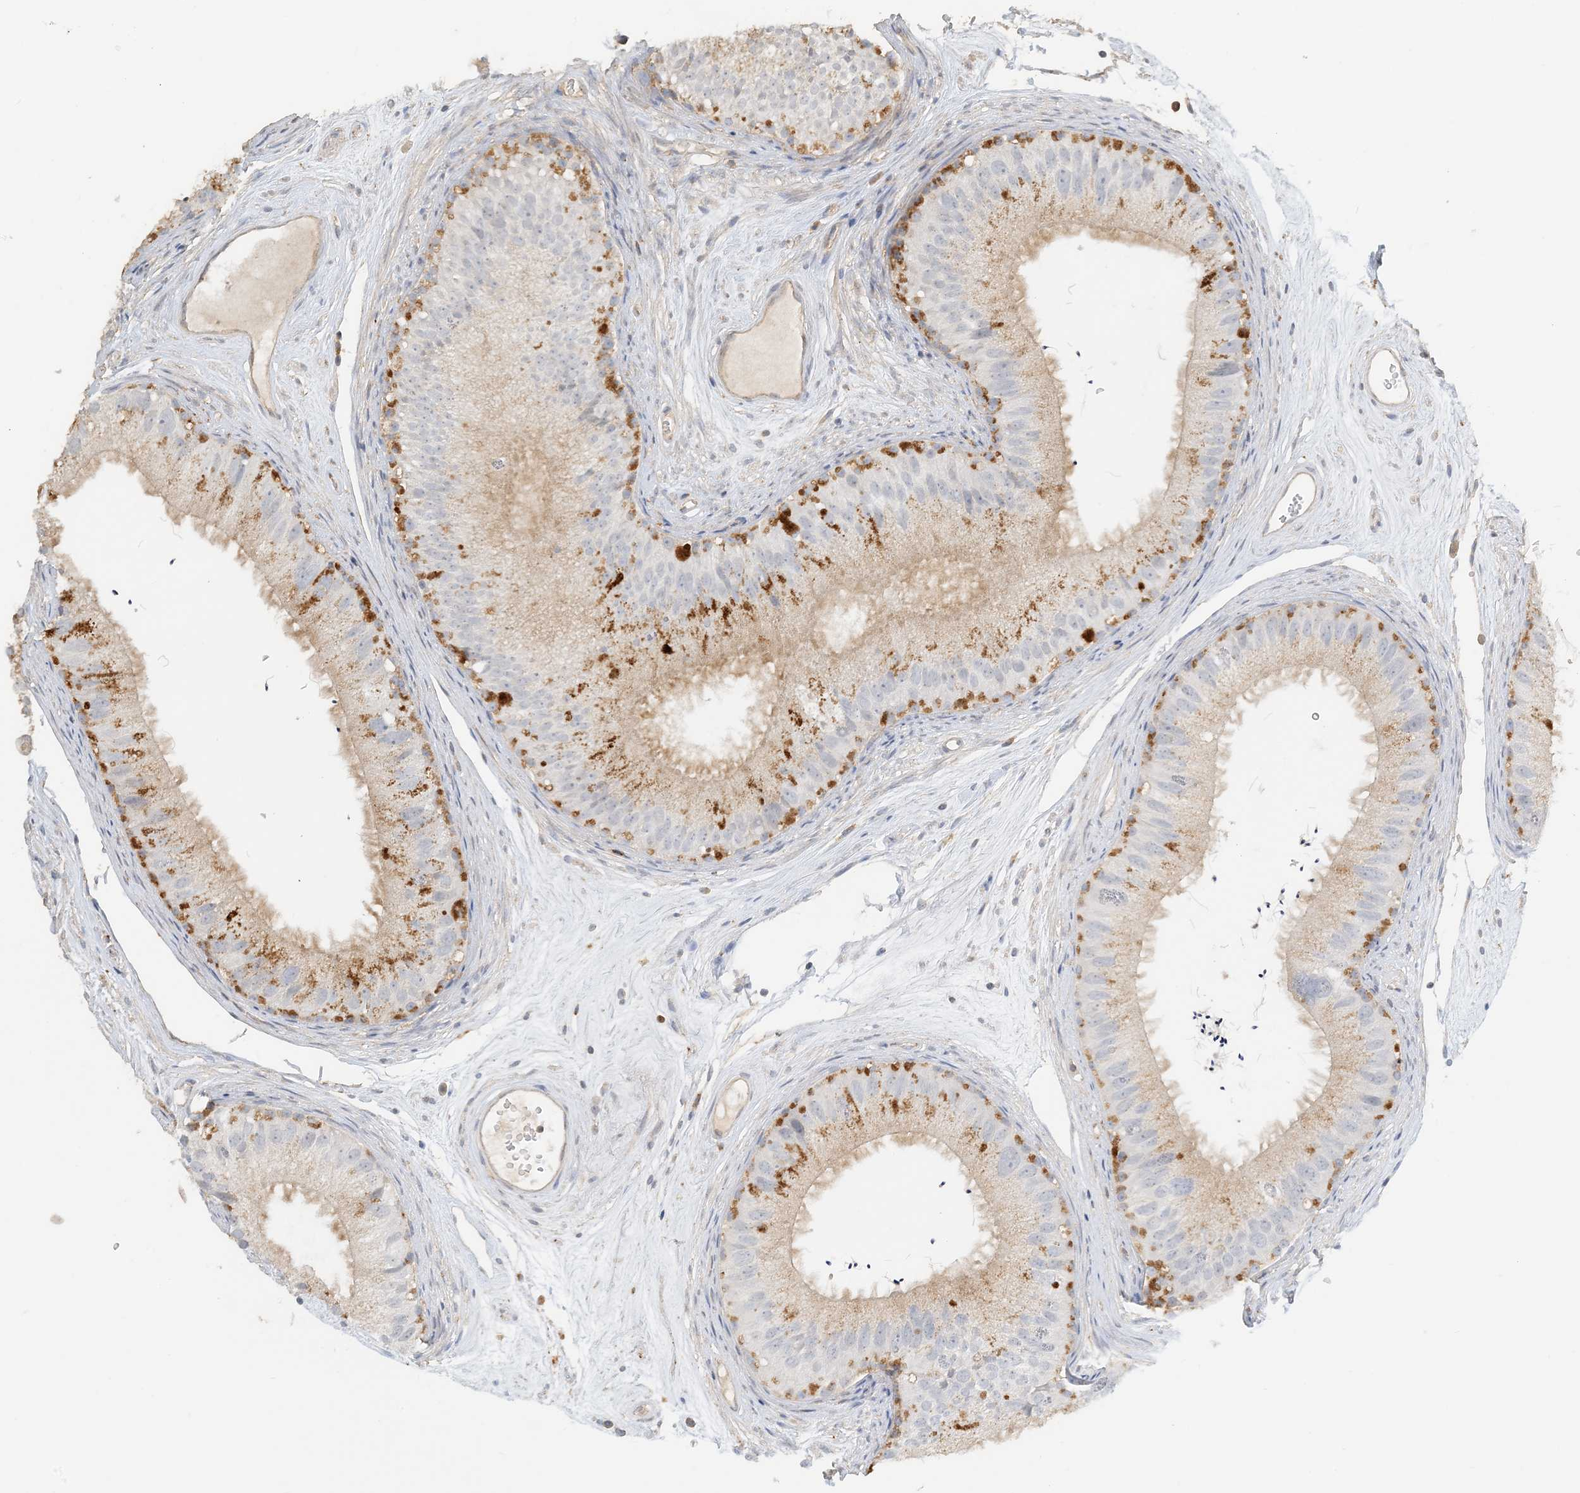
{"staining": {"intensity": "moderate", "quantity": "25%-75%", "location": "cytoplasmic/membranous"}, "tissue": "epididymis", "cell_type": "Glandular cells", "image_type": "normal", "snomed": [{"axis": "morphology", "description": "Normal tissue, NOS"}, {"axis": "topography", "description": "Epididymis"}], "caption": "Epididymis stained with a brown dye displays moderate cytoplasmic/membranous positive positivity in approximately 25%-75% of glandular cells.", "gene": "SPPL2A", "patient": {"sex": "male", "age": 77}}